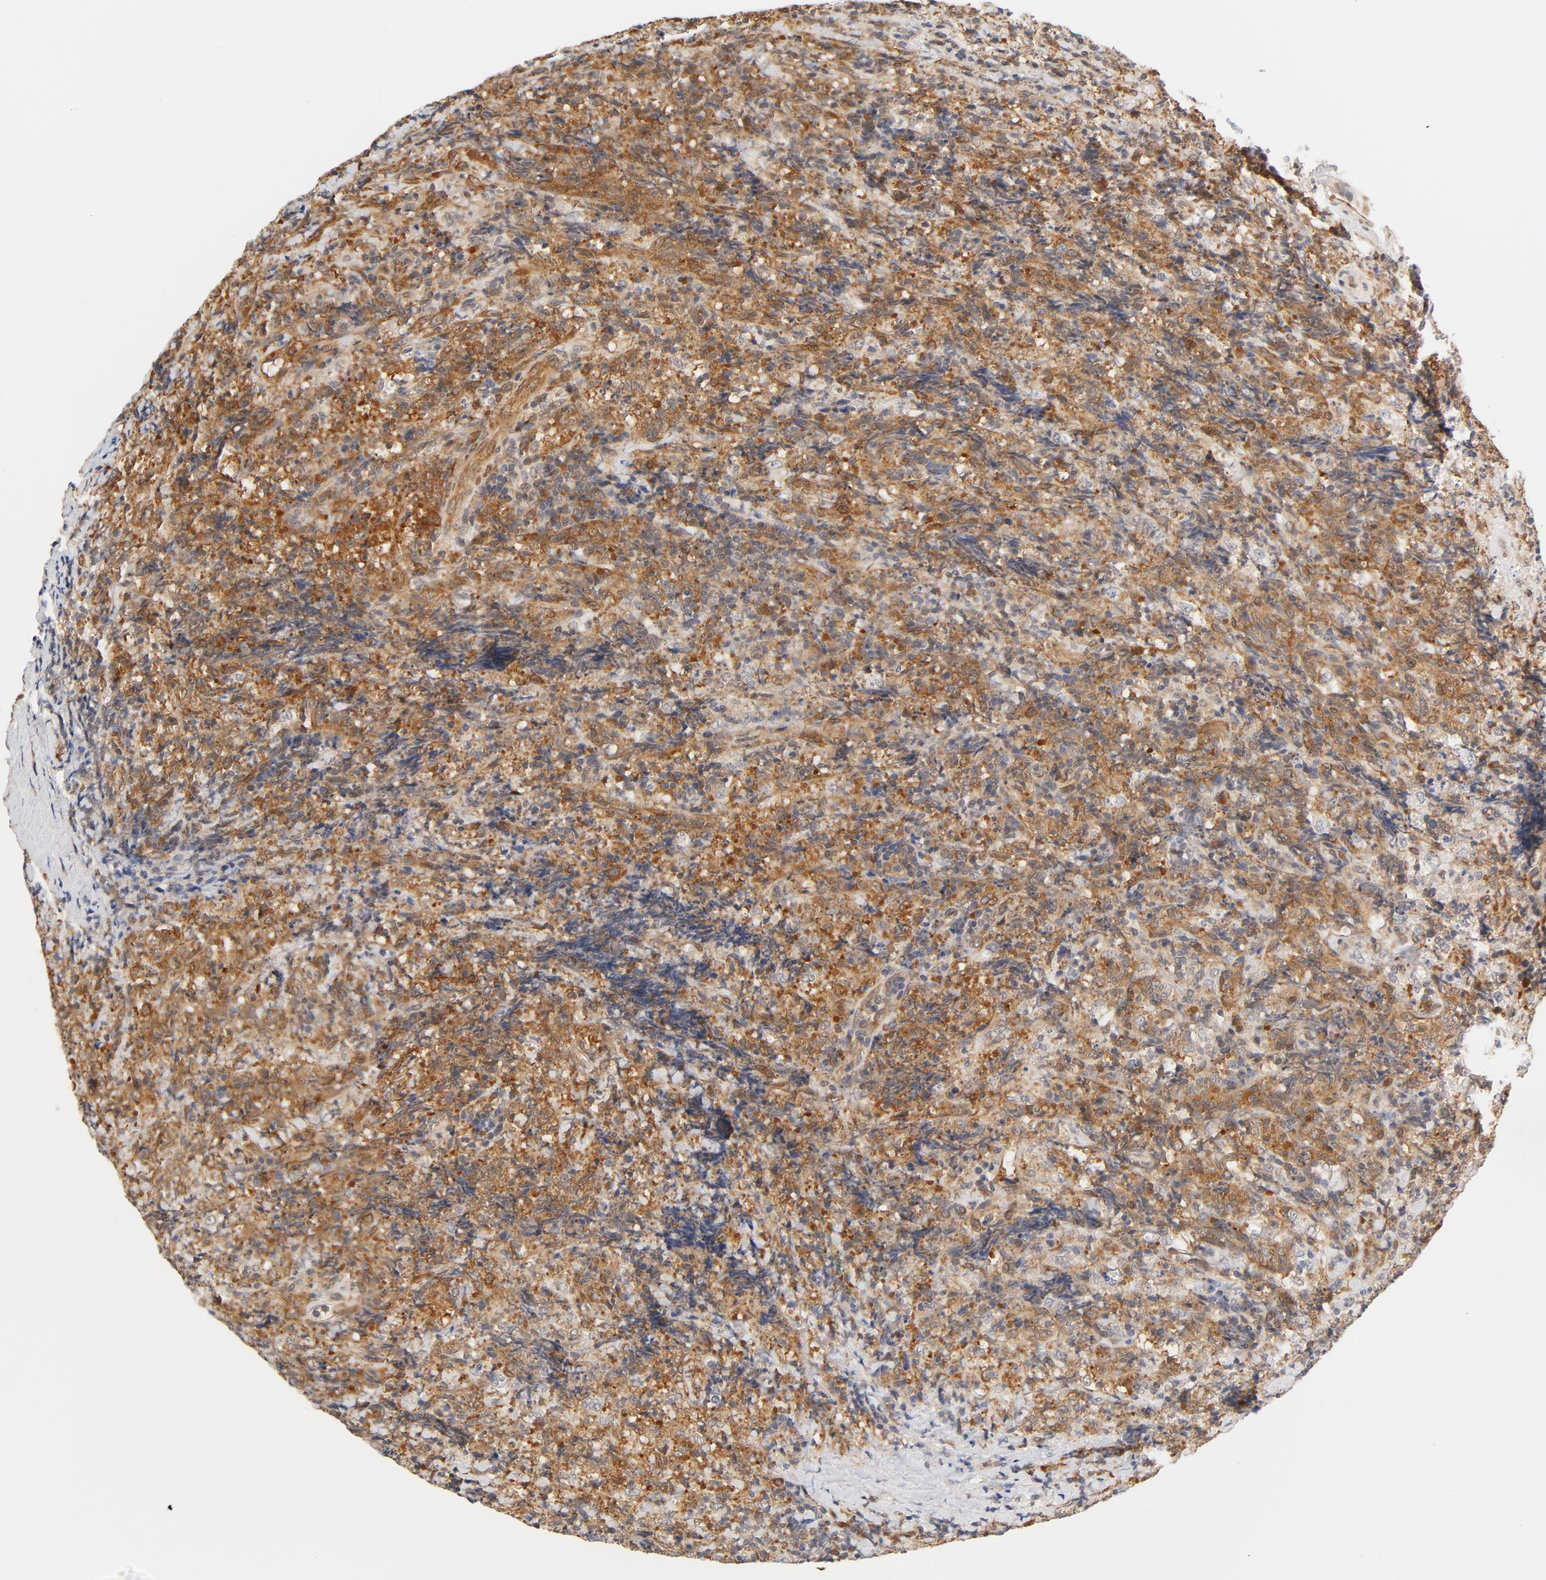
{"staining": {"intensity": "moderate", "quantity": ">75%", "location": "cytoplasmic/membranous"}, "tissue": "lymphoma", "cell_type": "Tumor cells", "image_type": "cancer", "snomed": [{"axis": "morphology", "description": "Malignant lymphoma, non-Hodgkin's type, High grade"}, {"axis": "topography", "description": "Tonsil"}], "caption": "Human high-grade malignant lymphoma, non-Hodgkin's type stained for a protein (brown) exhibits moderate cytoplasmic/membranous positive staining in about >75% of tumor cells.", "gene": "EIF4E", "patient": {"sex": "female", "age": 36}}